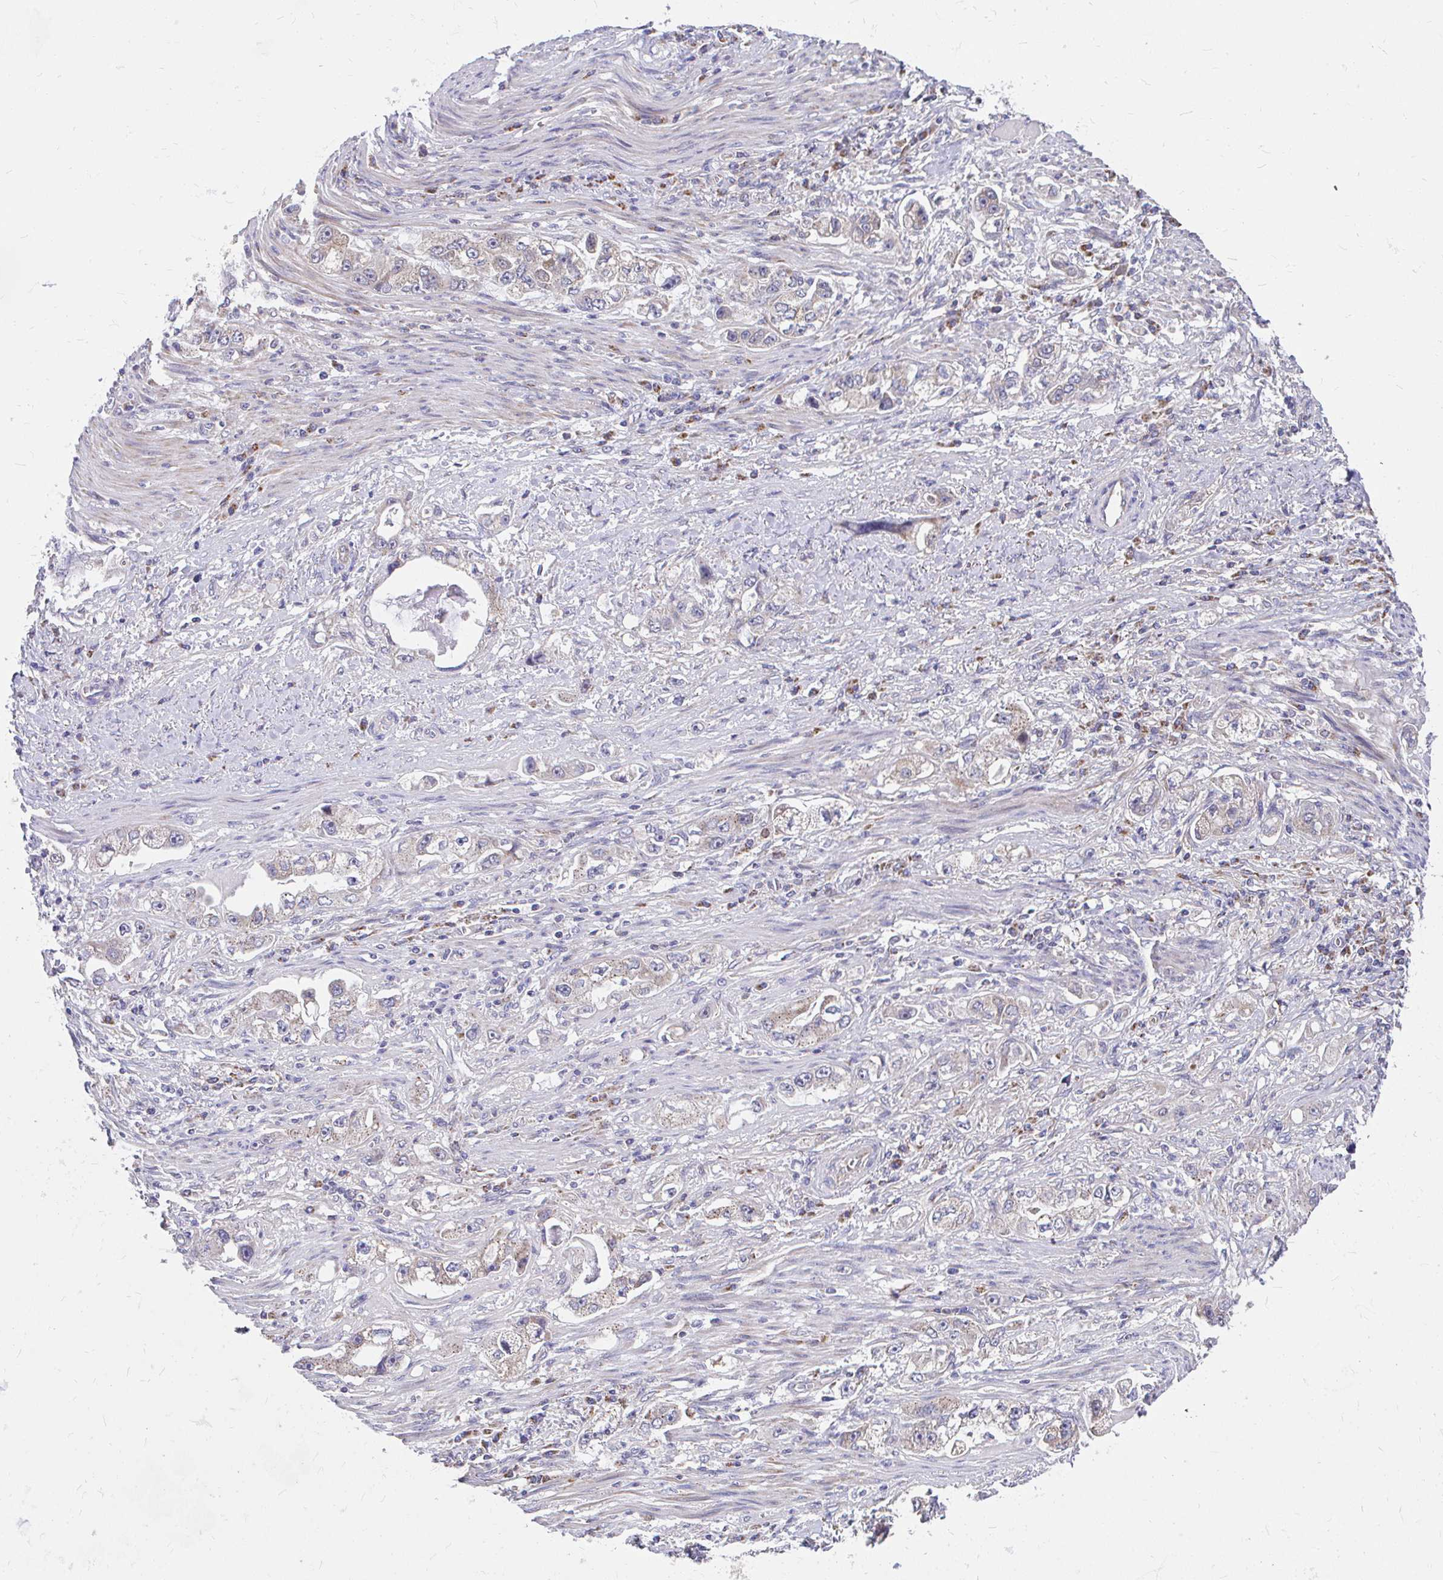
{"staining": {"intensity": "moderate", "quantity": "<25%", "location": "cytoplasmic/membranous"}, "tissue": "stomach cancer", "cell_type": "Tumor cells", "image_type": "cancer", "snomed": [{"axis": "morphology", "description": "Adenocarcinoma, NOS"}, {"axis": "topography", "description": "Stomach, lower"}], "caption": "Approximately <25% of tumor cells in adenocarcinoma (stomach) demonstrate moderate cytoplasmic/membranous protein expression as visualized by brown immunohistochemical staining.", "gene": "PEX3", "patient": {"sex": "female", "age": 93}}